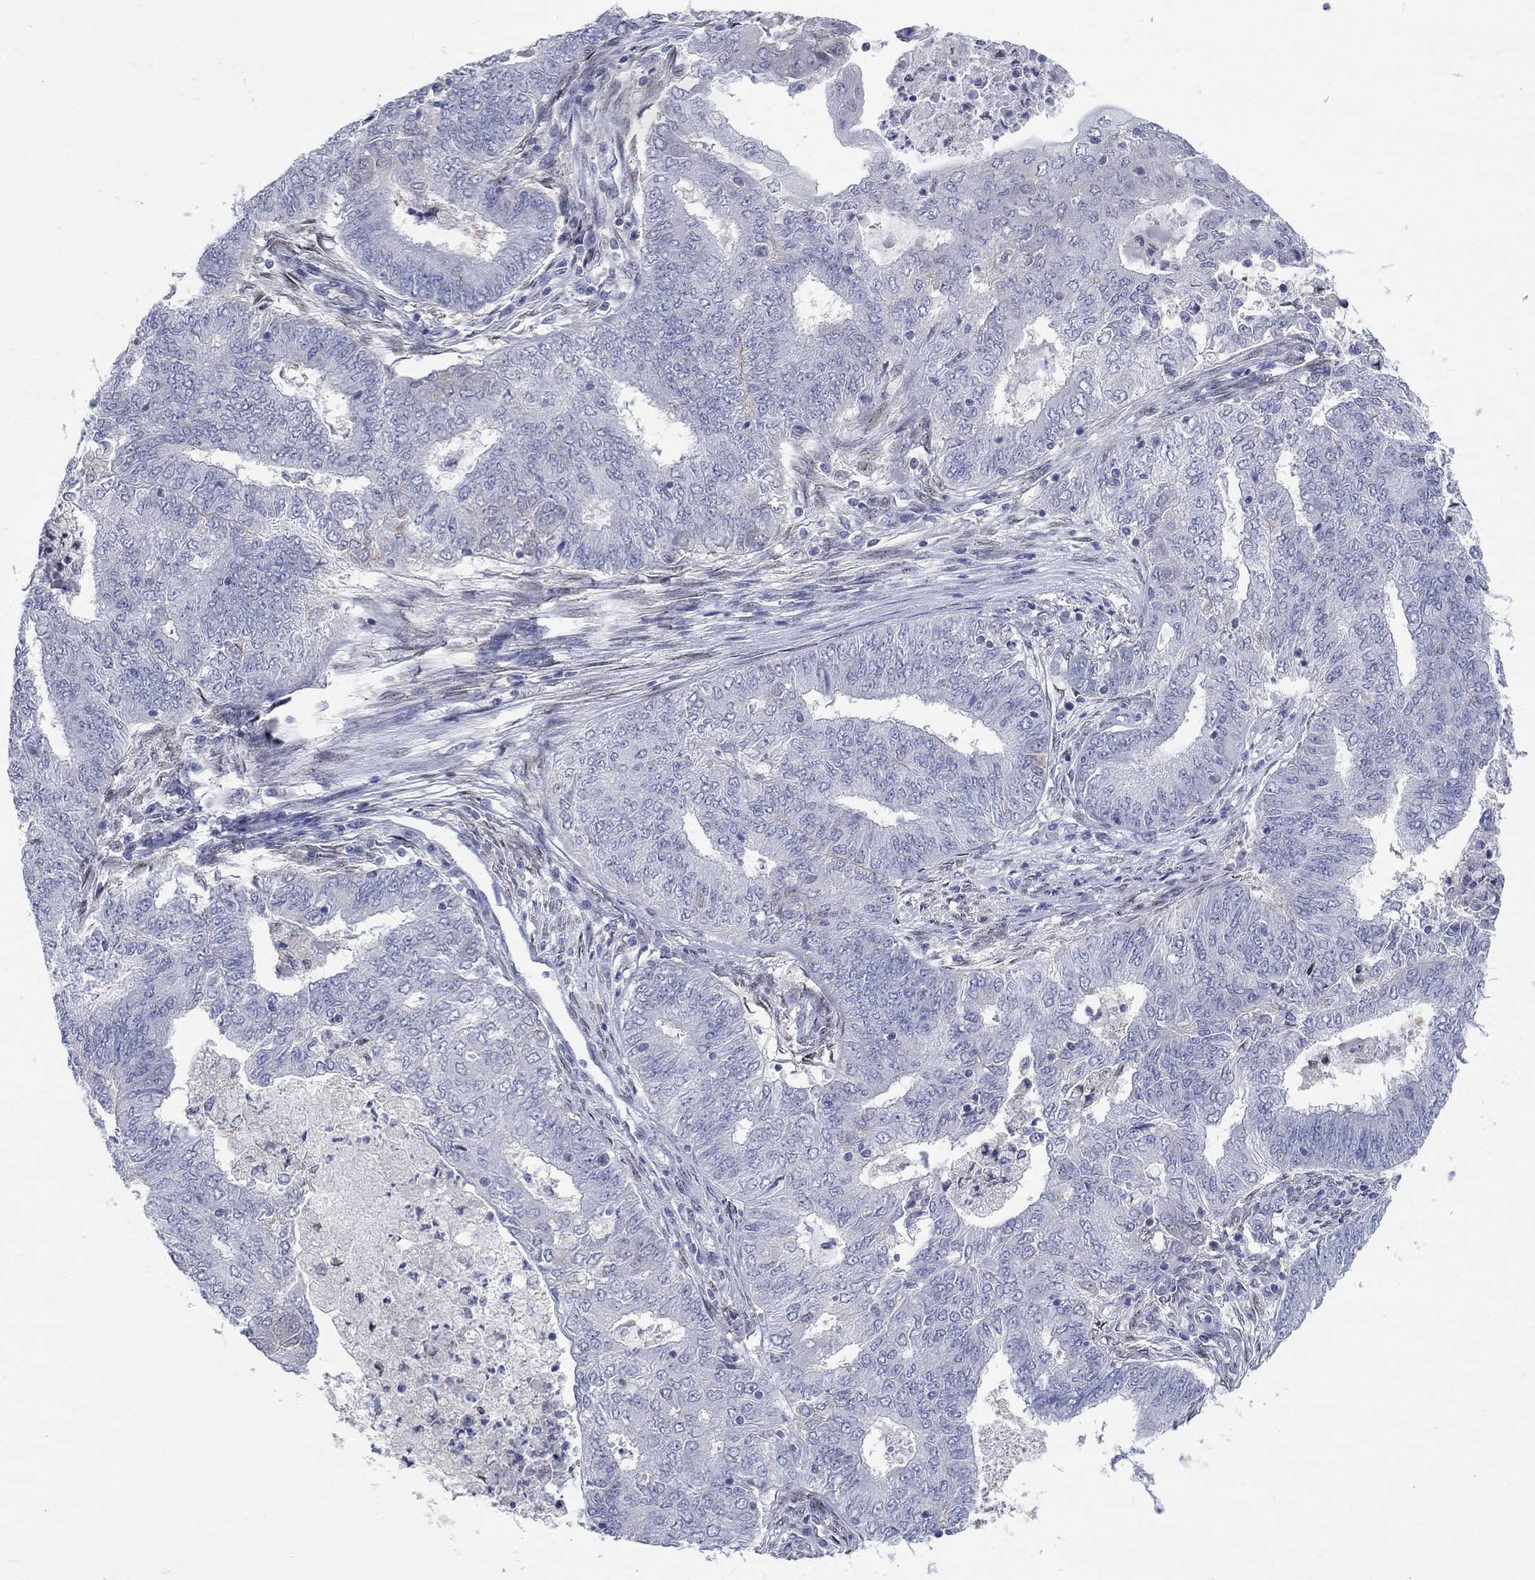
{"staining": {"intensity": "negative", "quantity": "none", "location": "none"}, "tissue": "endometrial cancer", "cell_type": "Tumor cells", "image_type": "cancer", "snomed": [{"axis": "morphology", "description": "Adenocarcinoma, NOS"}, {"axis": "topography", "description": "Endometrium"}], "caption": "This is a image of IHC staining of adenocarcinoma (endometrial), which shows no staining in tumor cells.", "gene": "EGFLAM", "patient": {"sex": "female", "age": 62}}